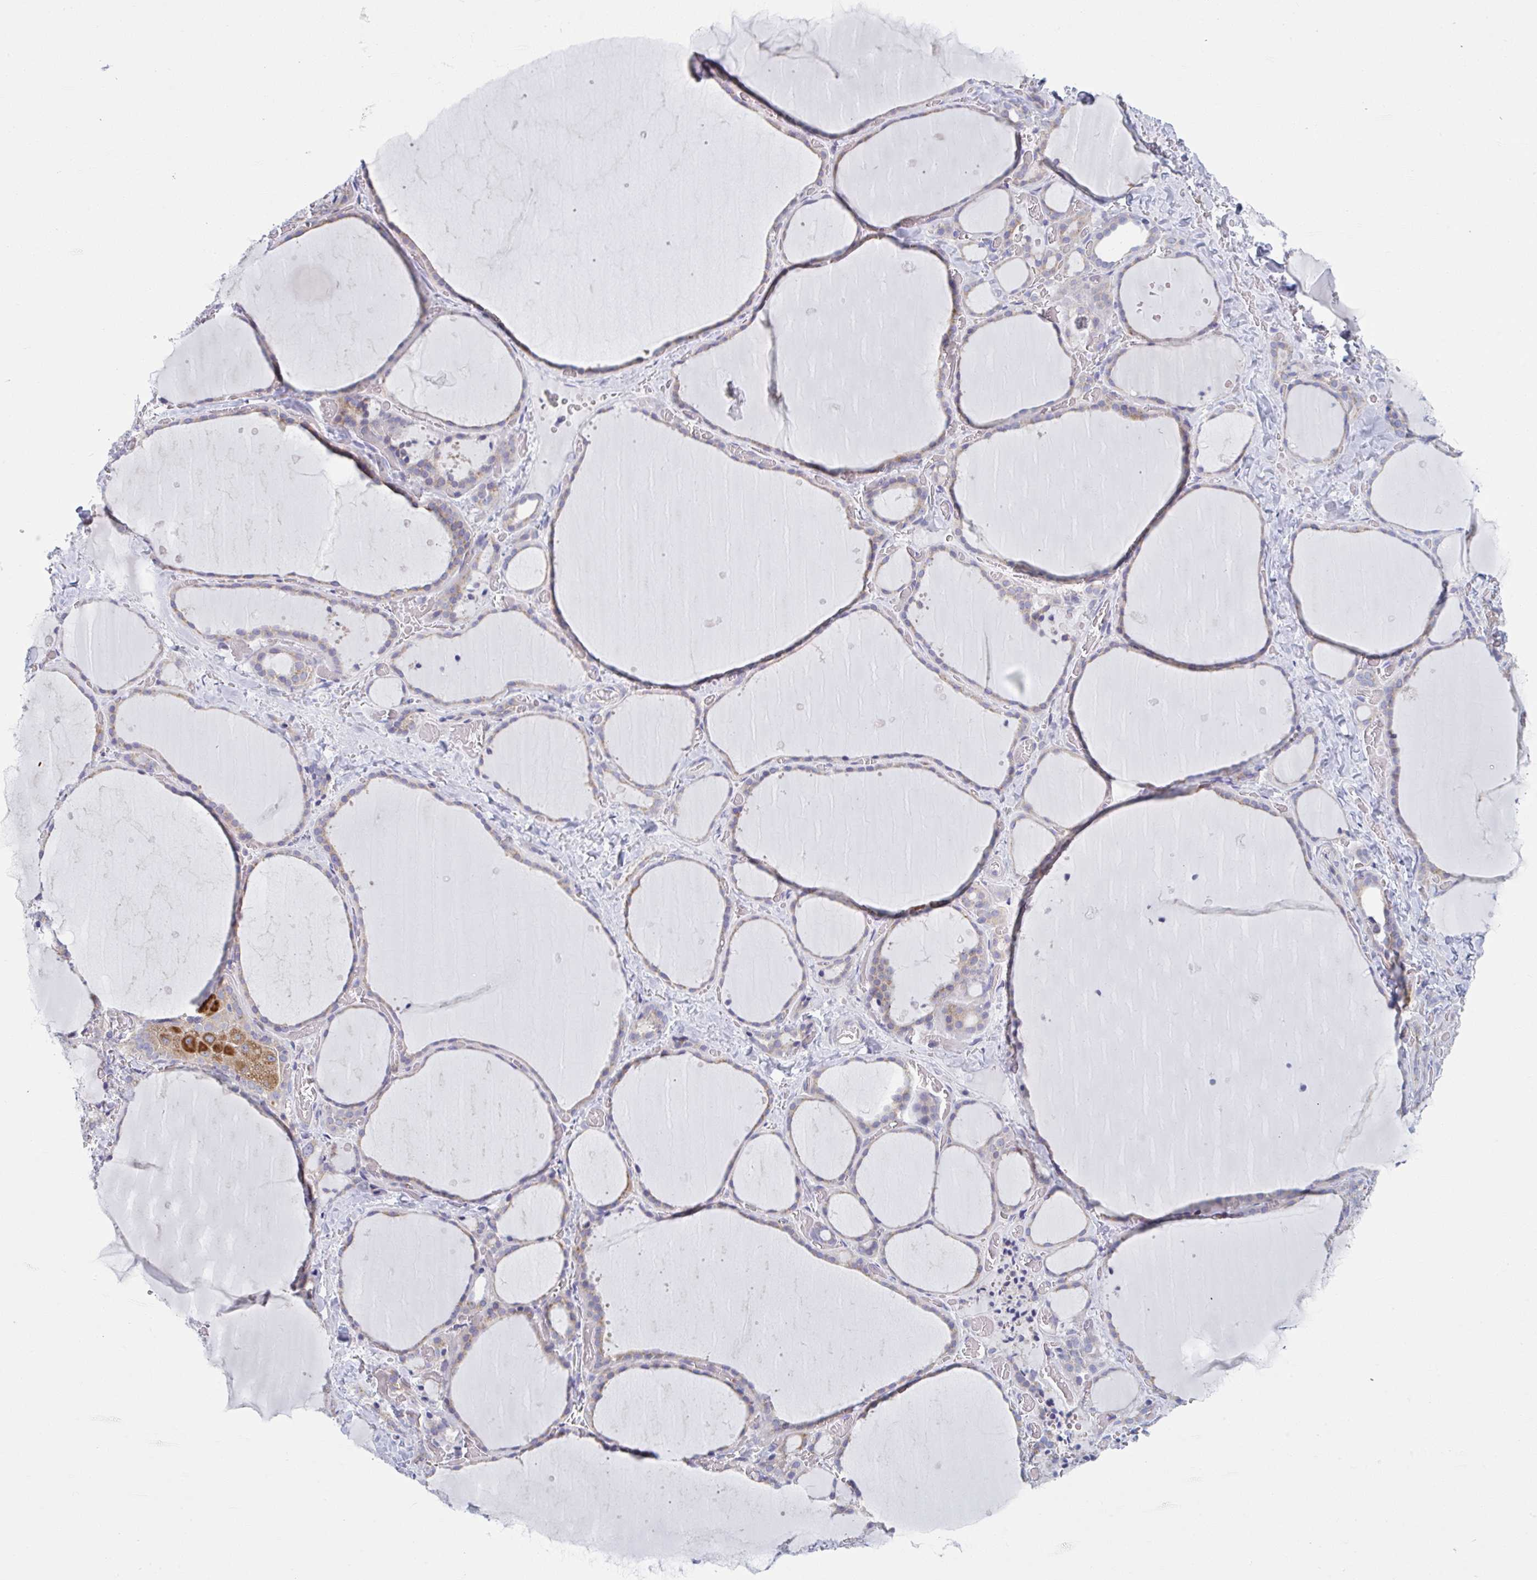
{"staining": {"intensity": "weak", "quantity": ">75%", "location": "cytoplasmic/membranous"}, "tissue": "thyroid gland", "cell_type": "Glandular cells", "image_type": "normal", "snomed": [{"axis": "morphology", "description": "Normal tissue, NOS"}, {"axis": "topography", "description": "Thyroid gland"}], "caption": "Immunohistochemistry (IHC) (DAB) staining of unremarkable human thyroid gland shows weak cytoplasmic/membranous protein positivity in about >75% of glandular cells.", "gene": "NIPSNAP1", "patient": {"sex": "female", "age": 36}}